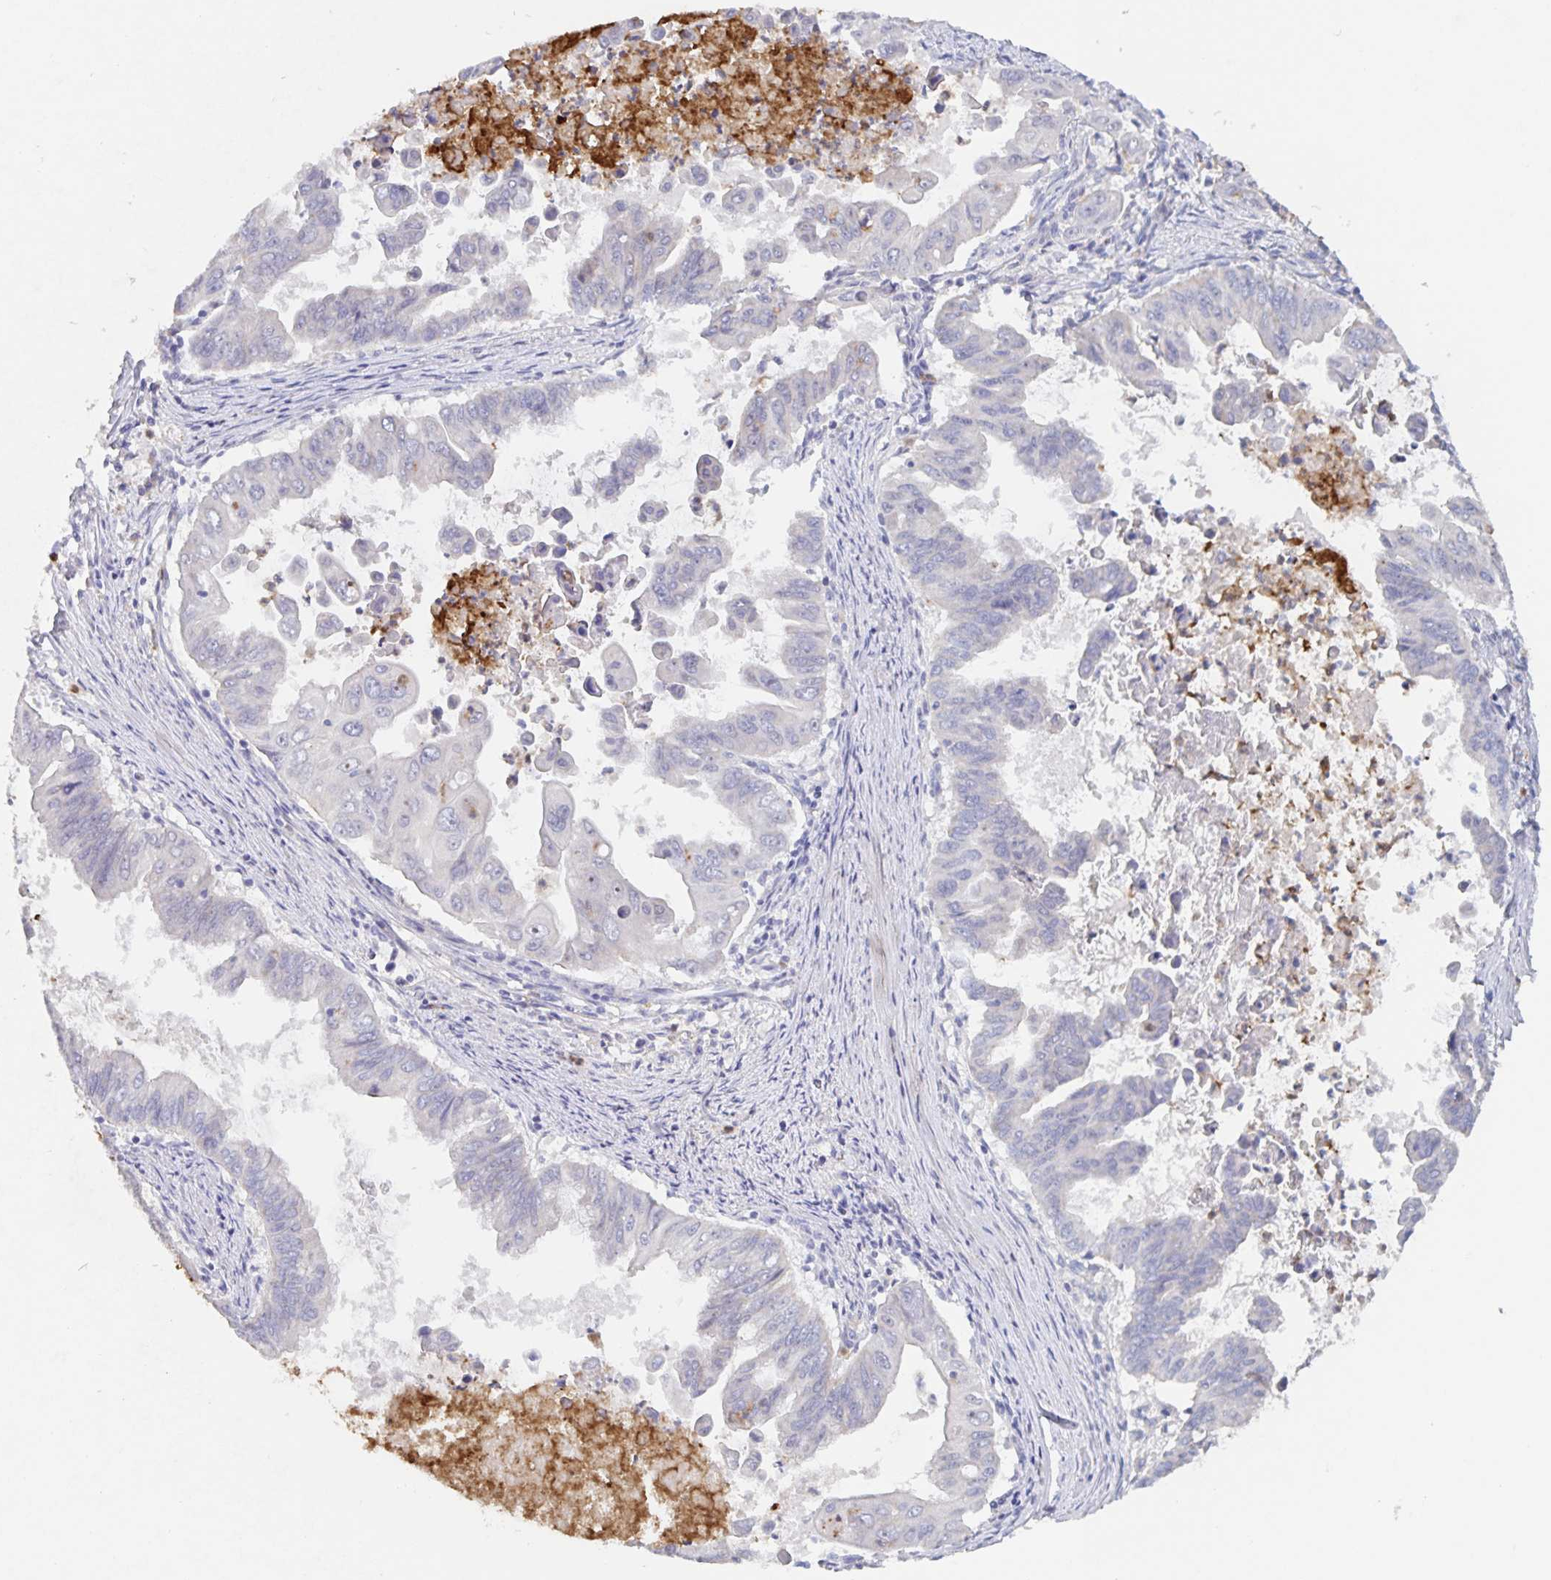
{"staining": {"intensity": "negative", "quantity": "none", "location": "none"}, "tissue": "stomach cancer", "cell_type": "Tumor cells", "image_type": "cancer", "snomed": [{"axis": "morphology", "description": "Adenocarcinoma, NOS"}, {"axis": "topography", "description": "Stomach, upper"}], "caption": "Stomach cancer was stained to show a protein in brown. There is no significant positivity in tumor cells.", "gene": "CDC42BPG", "patient": {"sex": "male", "age": 80}}